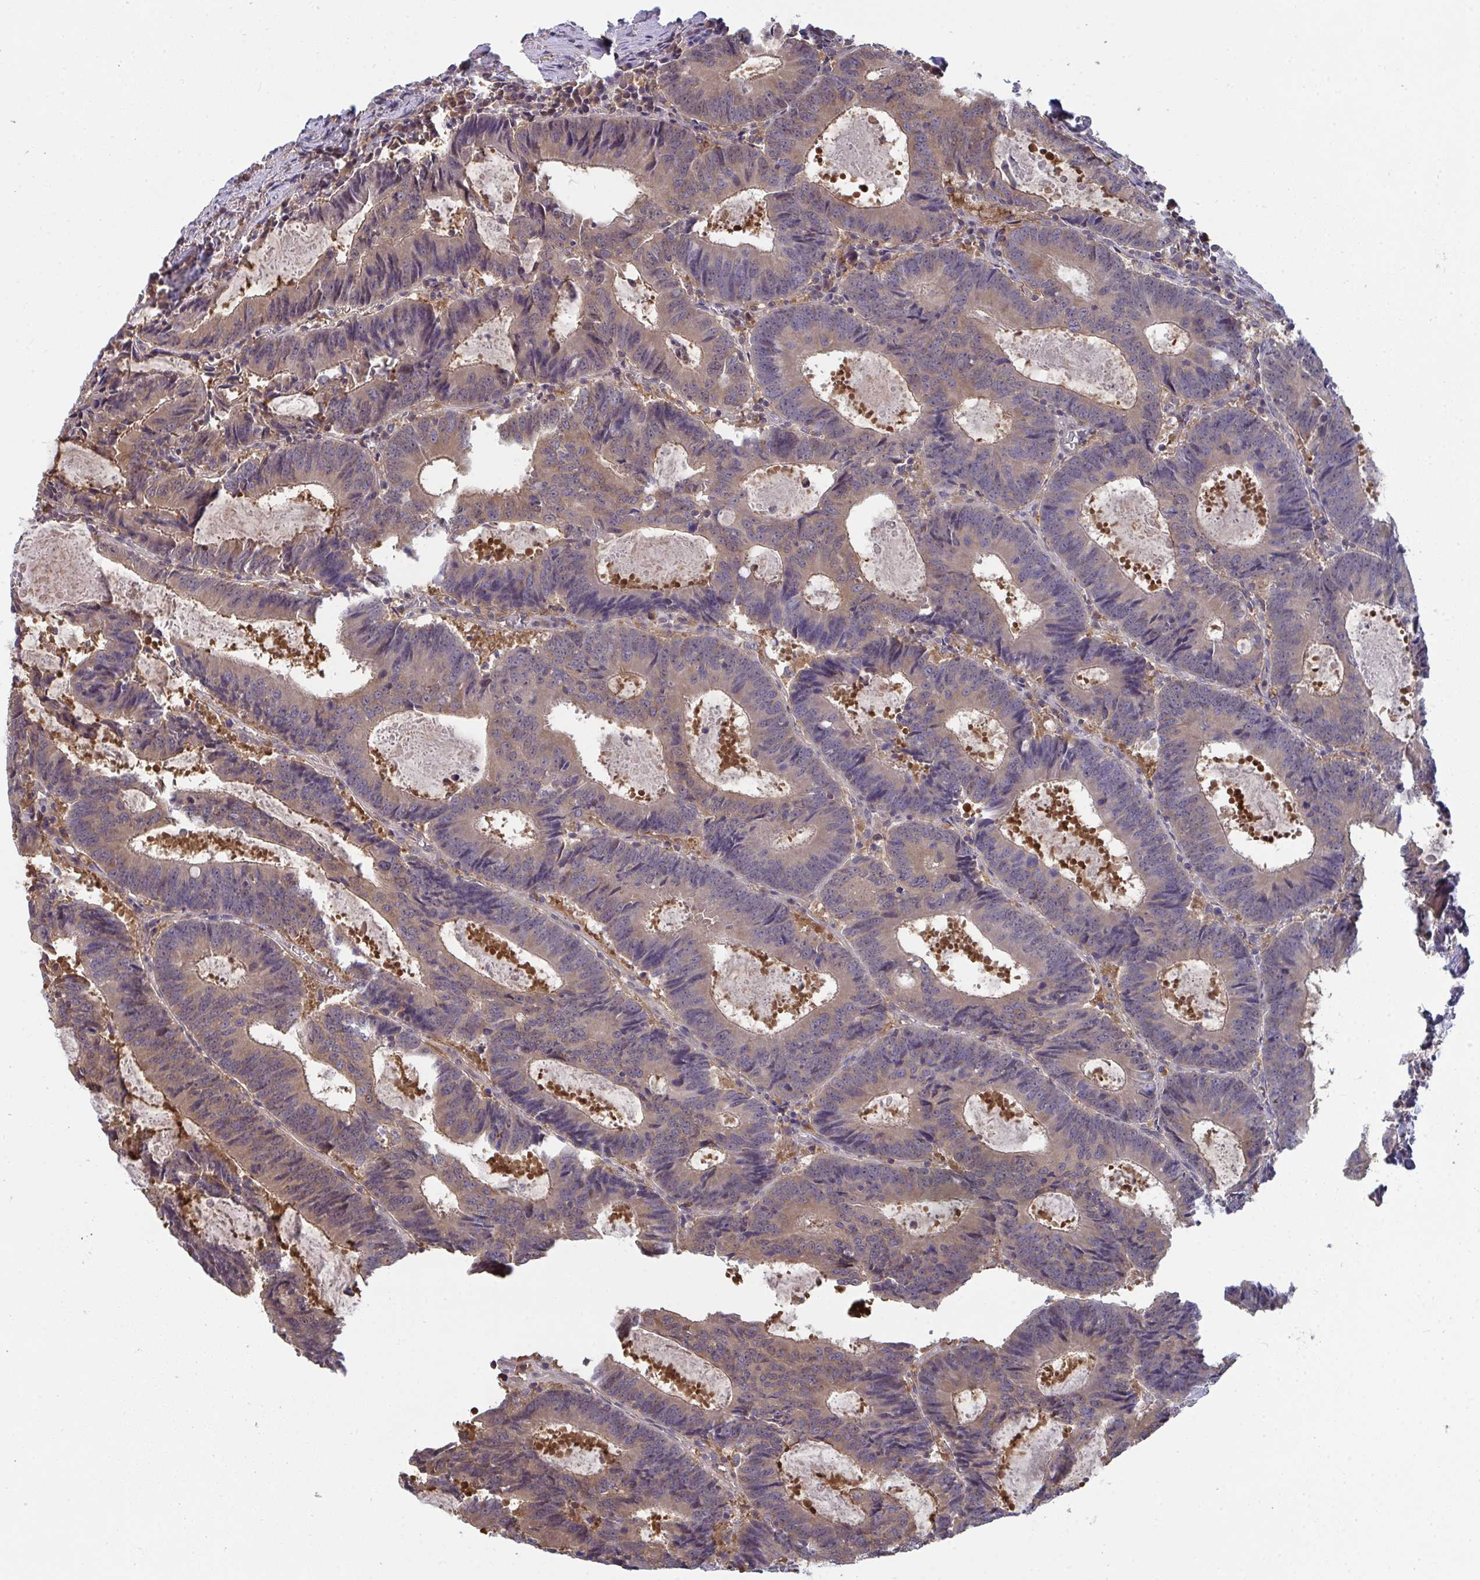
{"staining": {"intensity": "moderate", "quantity": ">75%", "location": "cytoplasmic/membranous"}, "tissue": "colorectal cancer", "cell_type": "Tumor cells", "image_type": "cancer", "snomed": [{"axis": "morphology", "description": "Adenocarcinoma, NOS"}, {"axis": "topography", "description": "Colon"}], "caption": "Protein expression analysis of human colorectal cancer (adenocarcinoma) reveals moderate cytoplasmic/membranous positivity in approximately >75% of tumor cells.", "gene": "TTC9C", "patient": {"sex": "male", "age": 67}}